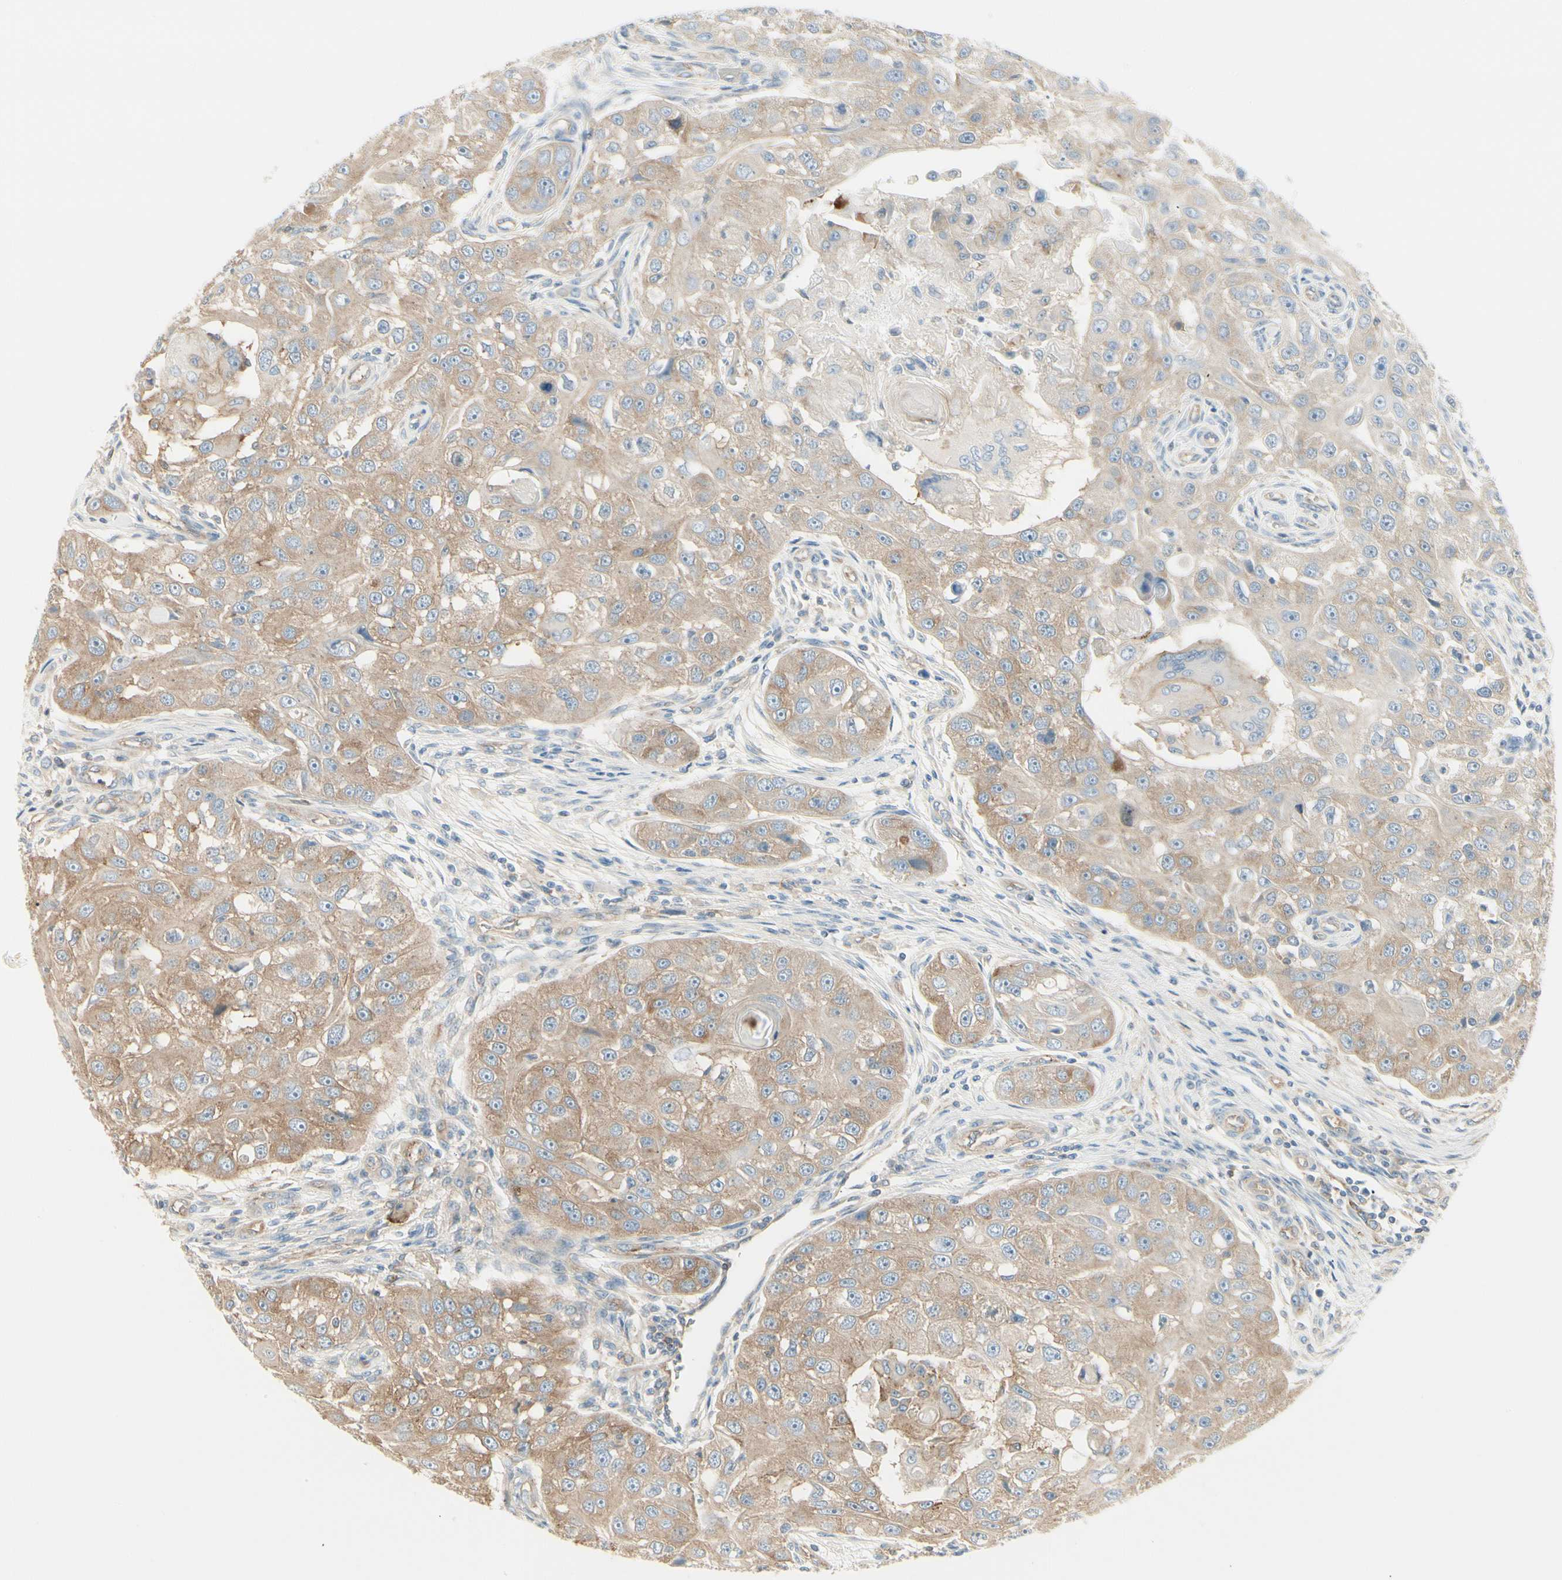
{"staining": {"intensity": "weak", "quantity": ">75%", "location": "cytoplasmic/membranous"}, "tissue": "head and neck cancer", "cell_type": "Tumor cells", "image_type": "cancer", "snomed": [{"axis": "morphology", "description": "Normal tissue, NOS"}, {"axis": "morphology", "description": "Squamous cell carcinoma, NOS"}, {"axis": "topography", "description": "Skeletal muscle"}, {"axis": "topography", "description": "Head-Neck"}], "caption": "Brown immunohistochemical staining in head and neck cancer demonstrates weak cytoplasmic/membranous expression in about >75% of tumor cells.", "gene": "AGFG1", "patient": {"sex": "male", "age": 51}}